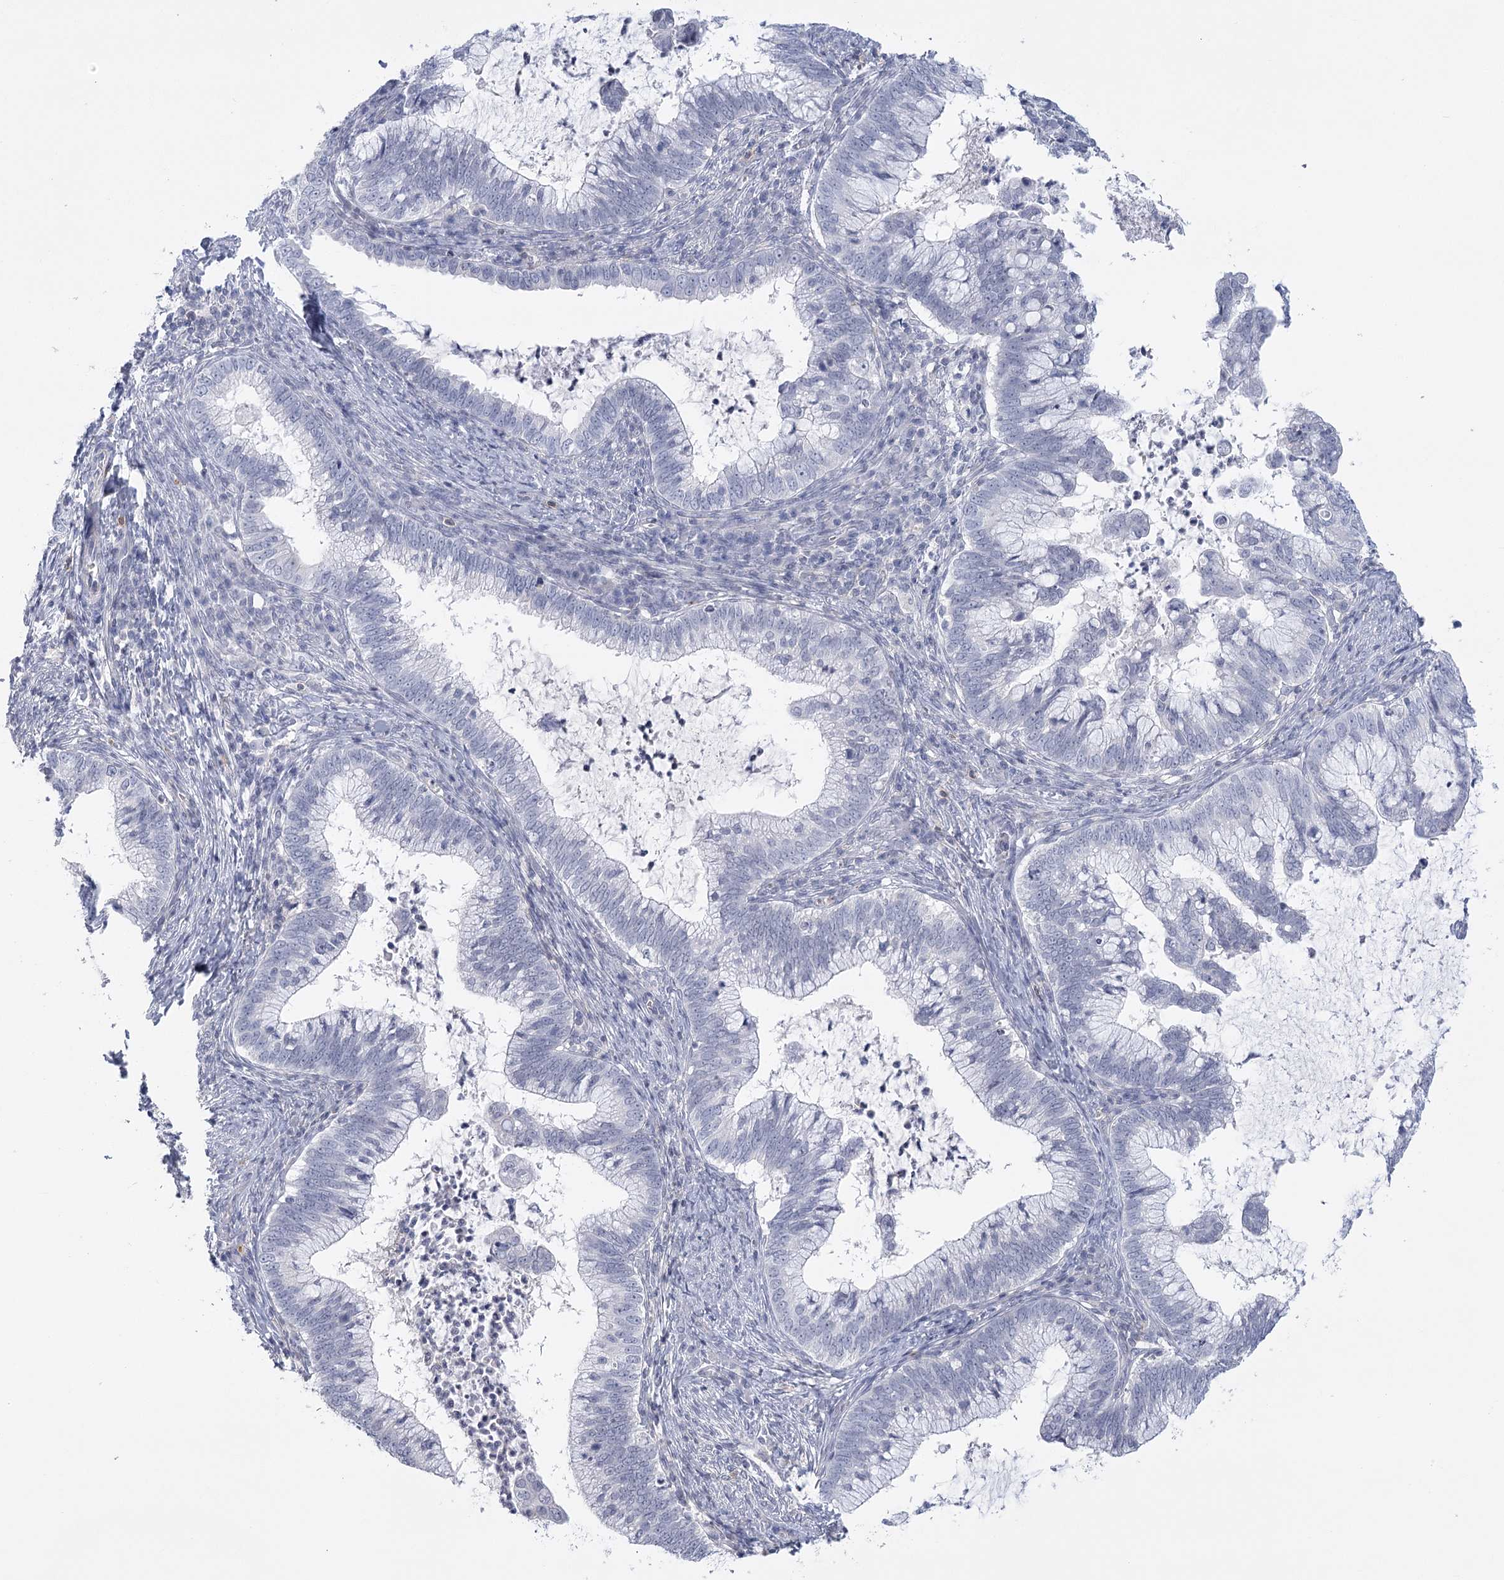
{"staining": {"intensity": "negative", "quantity": "none", "location": "none"}, "tissue": "cervical cancer", "cell_type": "Tumor cells", "image_type": "cancer", "snomed": [{"axis": "morphology", "description": "Adenocarcinoma, NOS"}, {"axis": "topography", "description": "Cervix"}], "caption": "High magnification brightfield microscopy of cervical adenocarcinoma stained with DAB (3,3'-diaminobenzidine) (brown) and counterstained with hematoxylin (blue): tumor cells show no significant staining. (DAB immunohistochemistry (IHC) visualized using brightfield microscopy, high magnification).", "gene": "FAM76B", "patient": {"sex": "female", "age": 36}}